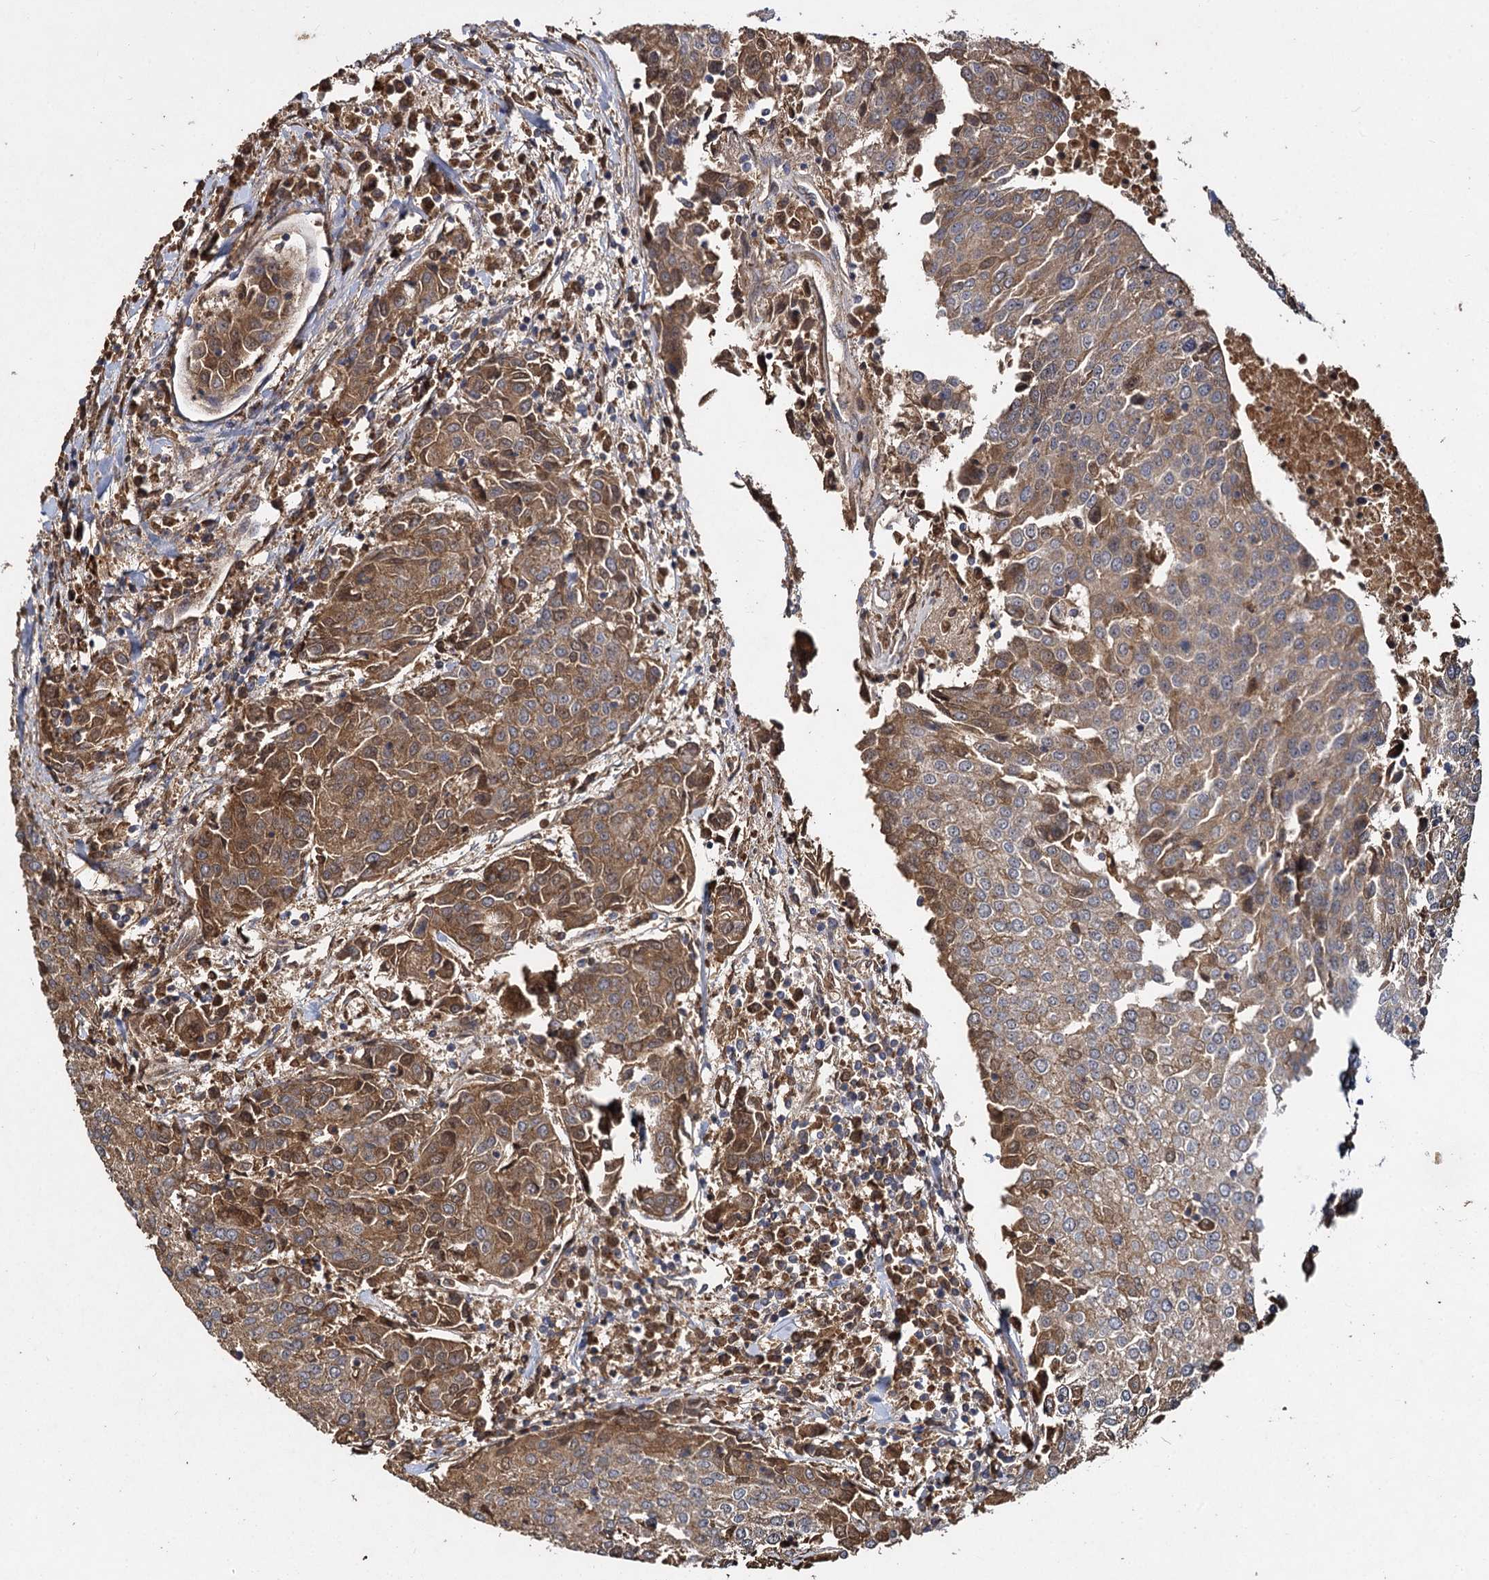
{"staining": {"intensity": "moderate", "quantity": "25%-75%", "location": "cytoplasmic/membranous"}, "tissue": "urothelial cancer", "cell_type": "Tumor cells", "image_type": "cancer", "snomed": [{"axis": "morphology", "description": "Urothelial carcinoma, High grade"}, {"axis": "topography", "description": "Urinary bladder"}], "caption": "The immunohistochemical stain labels moderate cytoplasmic/membranous staining in tumor cells of urothelial carcinoma (high-grade) tissue.", "gene": "GCLC", "patient": {"sex": "female", "age": 85}}